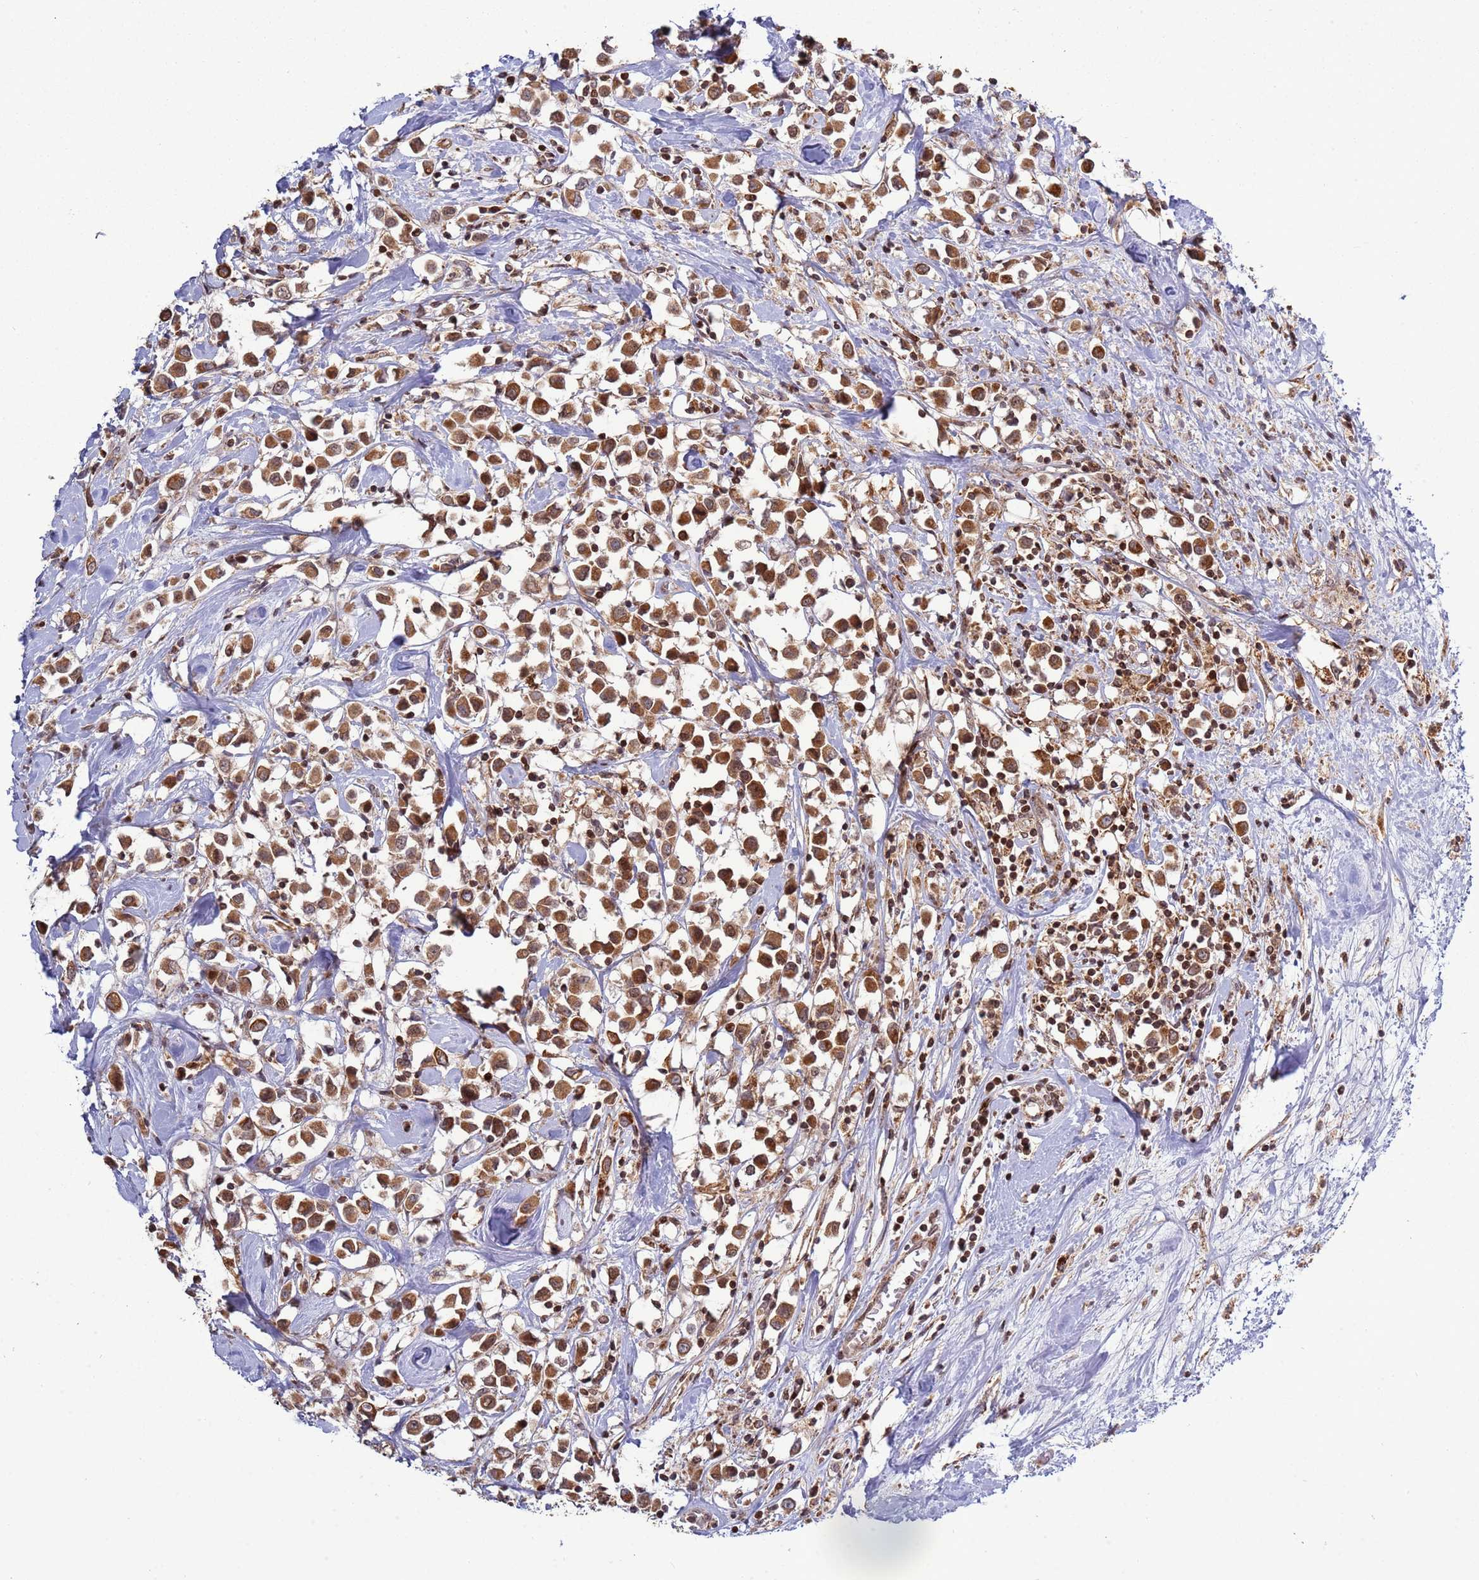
{"staining": {"intensity": "moderate", "quantity": ">75%", "location": "cytoplasmic/membranous"}, "tissue": "breast cancer", "cell_type": "Tumor cells", "image_type": "cancer", "snomed": [{"axis": "morphology", "description": "Duct carcinoma"}, {"axis": "topography", "description": "Breast"}], "caption": "Moderate cytoplasmic/membranous expression is identified in about >75% of tumor cells in breast cancer (infiltrating ductal carcinoma). (DAB IHC with brightfield microscopy, high magnification).", "gene": "RCOR2", "patient": {"sex": "female", "age": 61}}